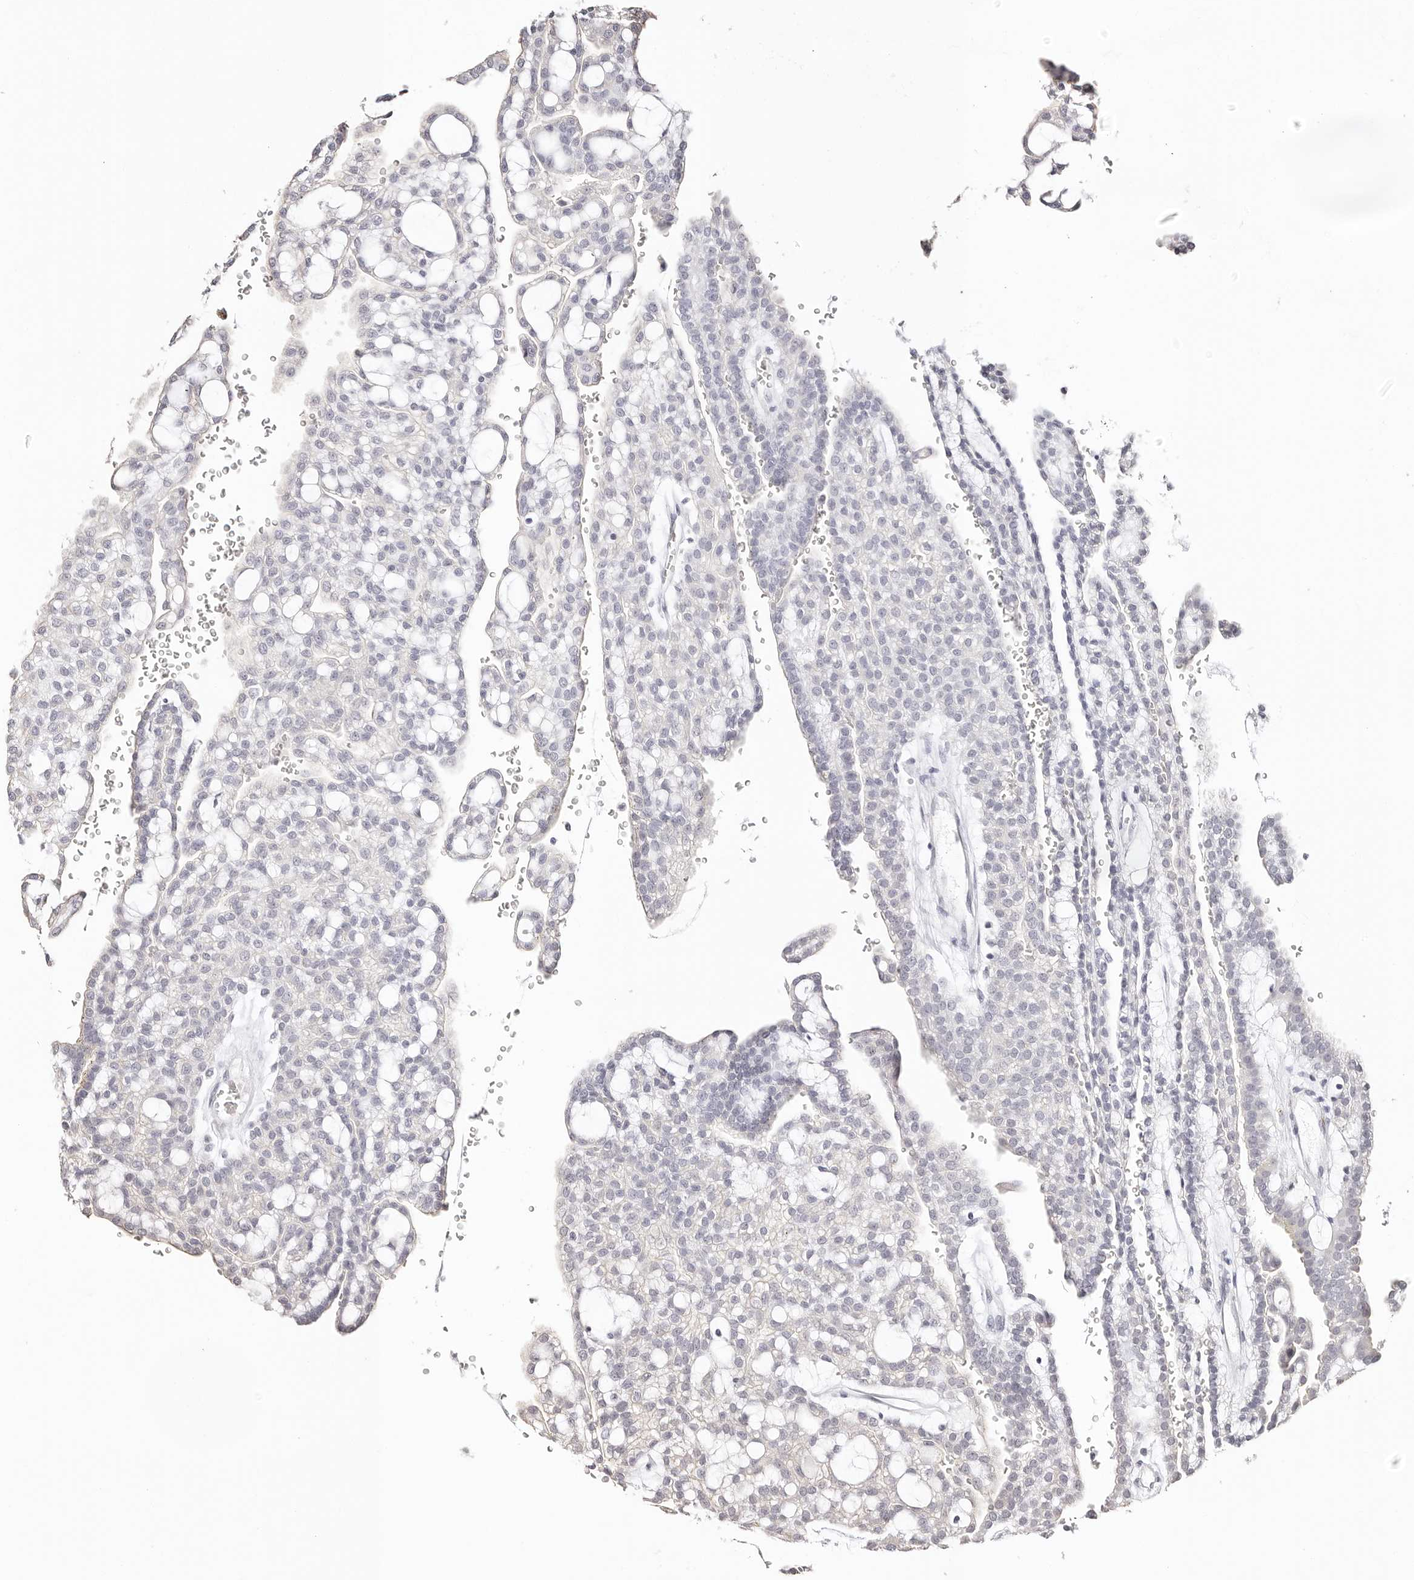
{"staining": {"intensity": "moderate", "quantity": "<25%", "location": "cytoplasmic/membranous"}, "tissue": "renal cancer", "cell_type": "Tumor cells", "image_type": "cancer", "snomed": [{"axis": "morphology", "description": "Adenocarcinoma, NOS"}, {"axis": "topography", "description": "Kidney"}], "caption": "Moderate cytoplasmic/membranous protein expression is identified in approximately <25% of tumor cells in renal cancer (adenocarcinoma). (DAB IHC with brightfield microscopy, high magnification).", "gene": "STAT5A", "patient": {"sex": "male", "age": 63}}